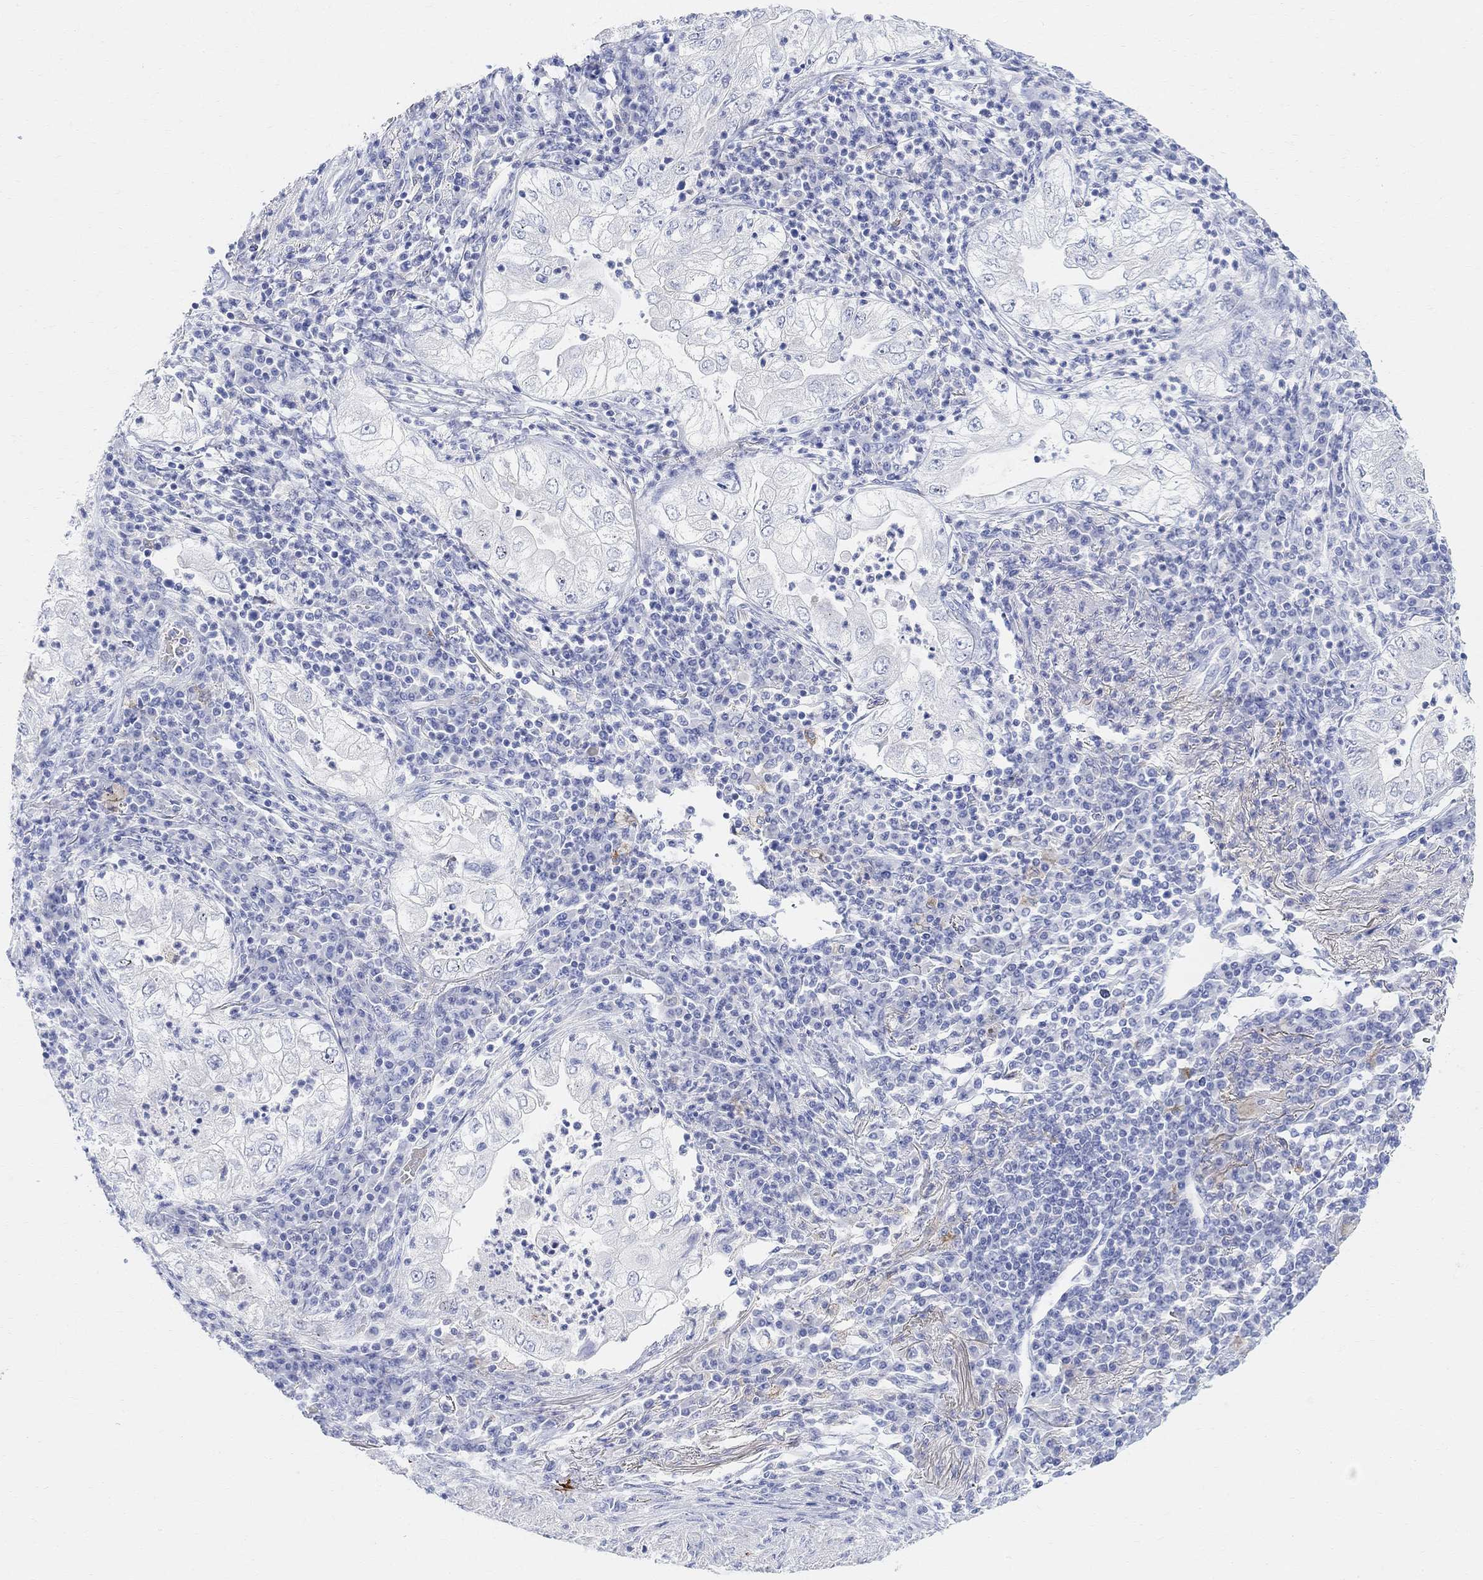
{"staining": {"intensity": "negative", "quantity": "none", "location": "none"}, "tissue": "lung cancer", "cell_type": "Tumor cells", "image_type": "cancer", "snomed": [{"axis": "morphology", "description": "Adenocarcinoma, NOS"}, {"axis": "topography", "description": "Lung"}], "caption": "Immunohistochemical staining of human lung cancer (adenocarcinoma) demonstrates no significant expression in tumor cells.", "gene": "RETNLB", "patient": {"sex": "female", "age": 73}}